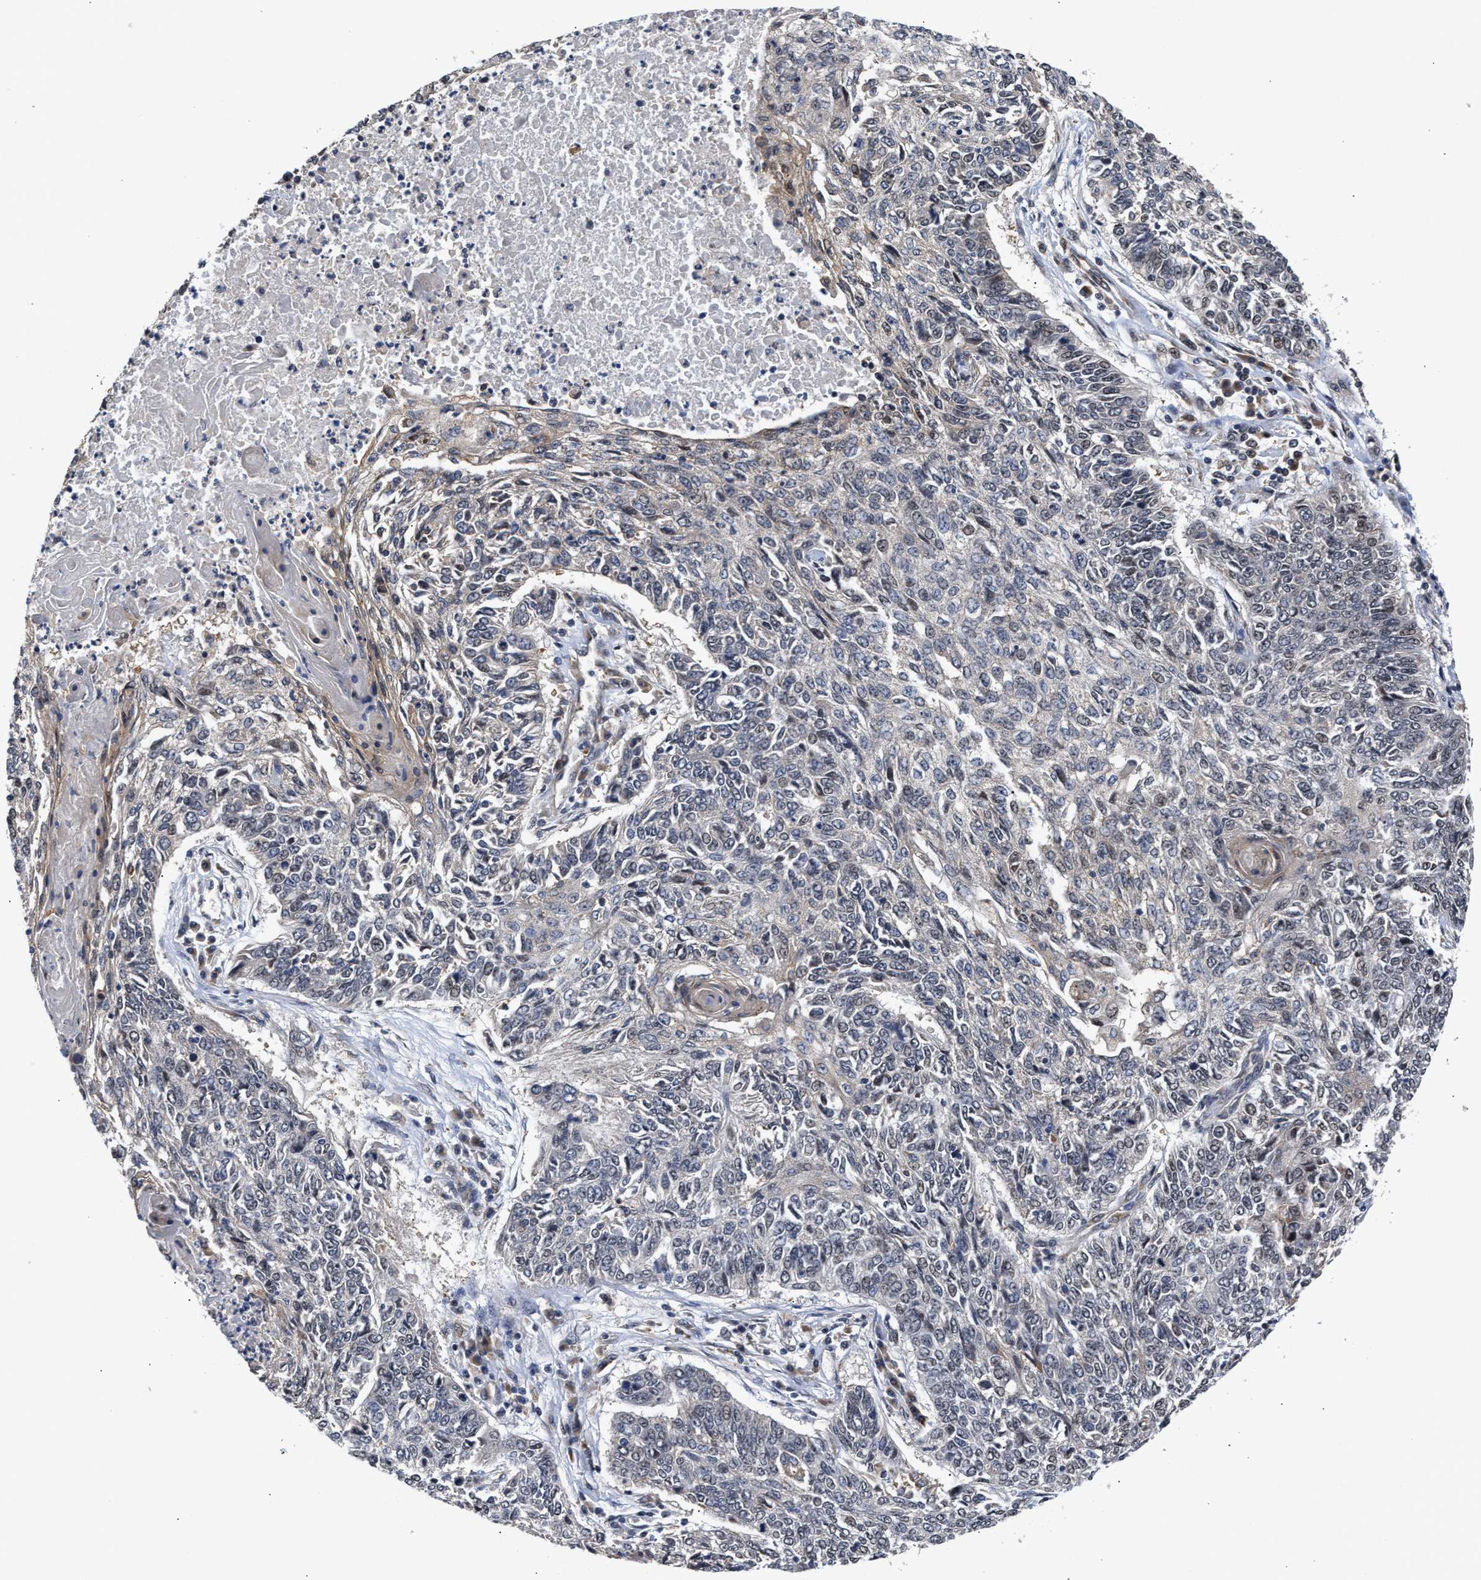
{"staining": {"intensity": "negative", "quantity": "none", "location": "none"}, "tissue": "lung cancer", "cell_type": "Tumor cells", "image_type": "cancer", "snomed": [{"axis": "morphology", "description": "Normal tissue, NOS"}, {"axis": "morphology", "description": "Squamous cell carcinoma, NOS"}, {"axis": "topography", "description": "Cartilage tissue"}, {"axis": "topography", "description": "Bronchus"}, {"axis": "topography", "description": "Lung"}], "caption": "Immunohistochemistry of lung cancer (squamous cell carcinoma) displays no expression in tumor cells.", "gene": "CLIP2", "patient": {"sex": "female", "age": 49}}